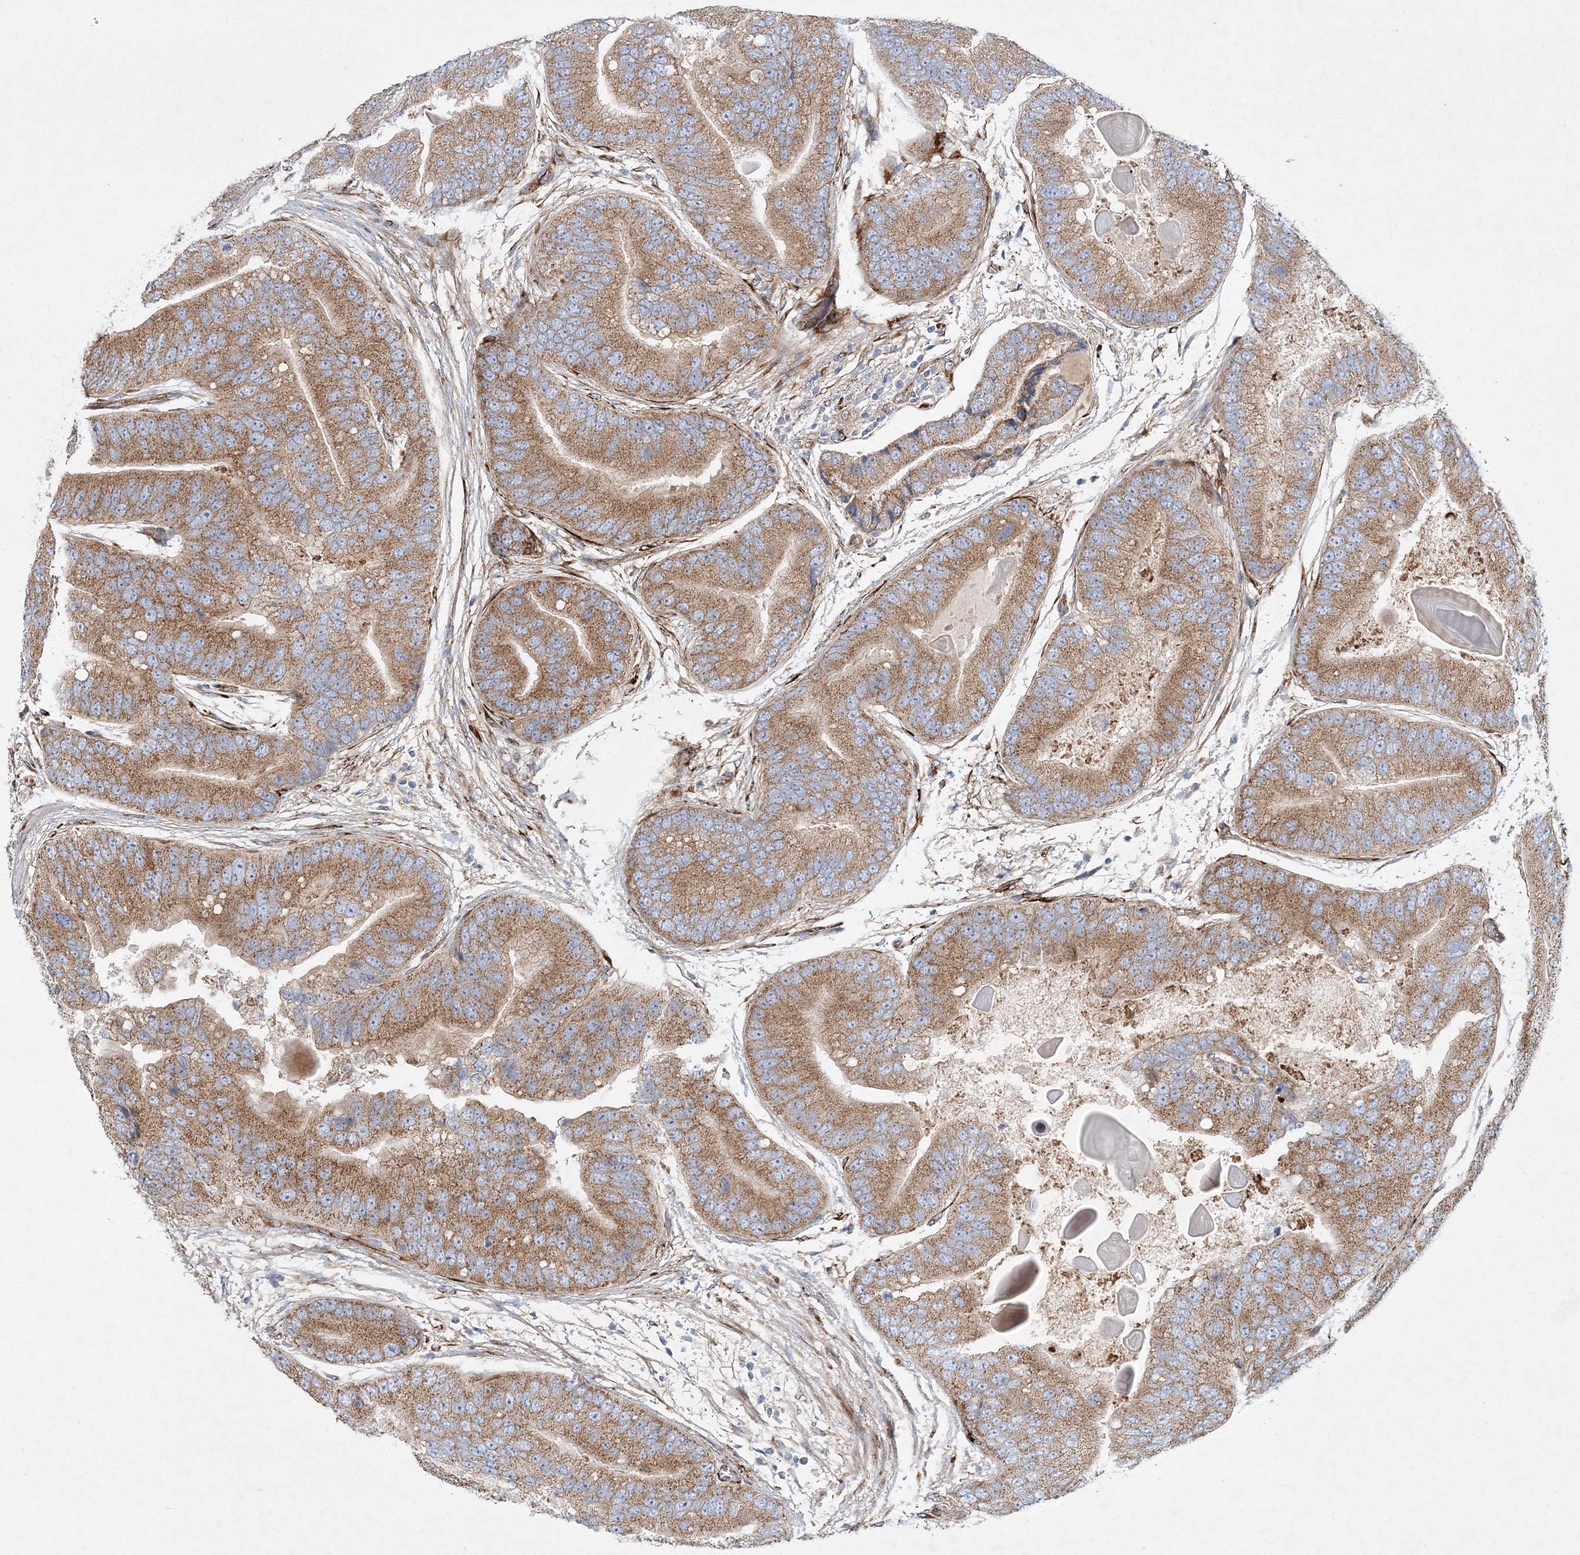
{"staining": {"intensity": "moderate", "quantity": ">75%", "location": "cytoplasmic/membranous"}, "tissue": "prostate cancer", "cell_type": "Tumor cells", "image_type": "cancer", "snomed": [{"axis": "morphology", "description": "Adenocarcinoma, High grade"}, {"axis": "topography", "description": "Prostate"}], "caption": "Brown immunohistochemical staining in human prostate cancer demonstrates moderate cytoplasmic/membranous expression in about >75% of tumor cells.", "gene": "ZFYVE16", "patient": {"sex": "male", "age": 70}}